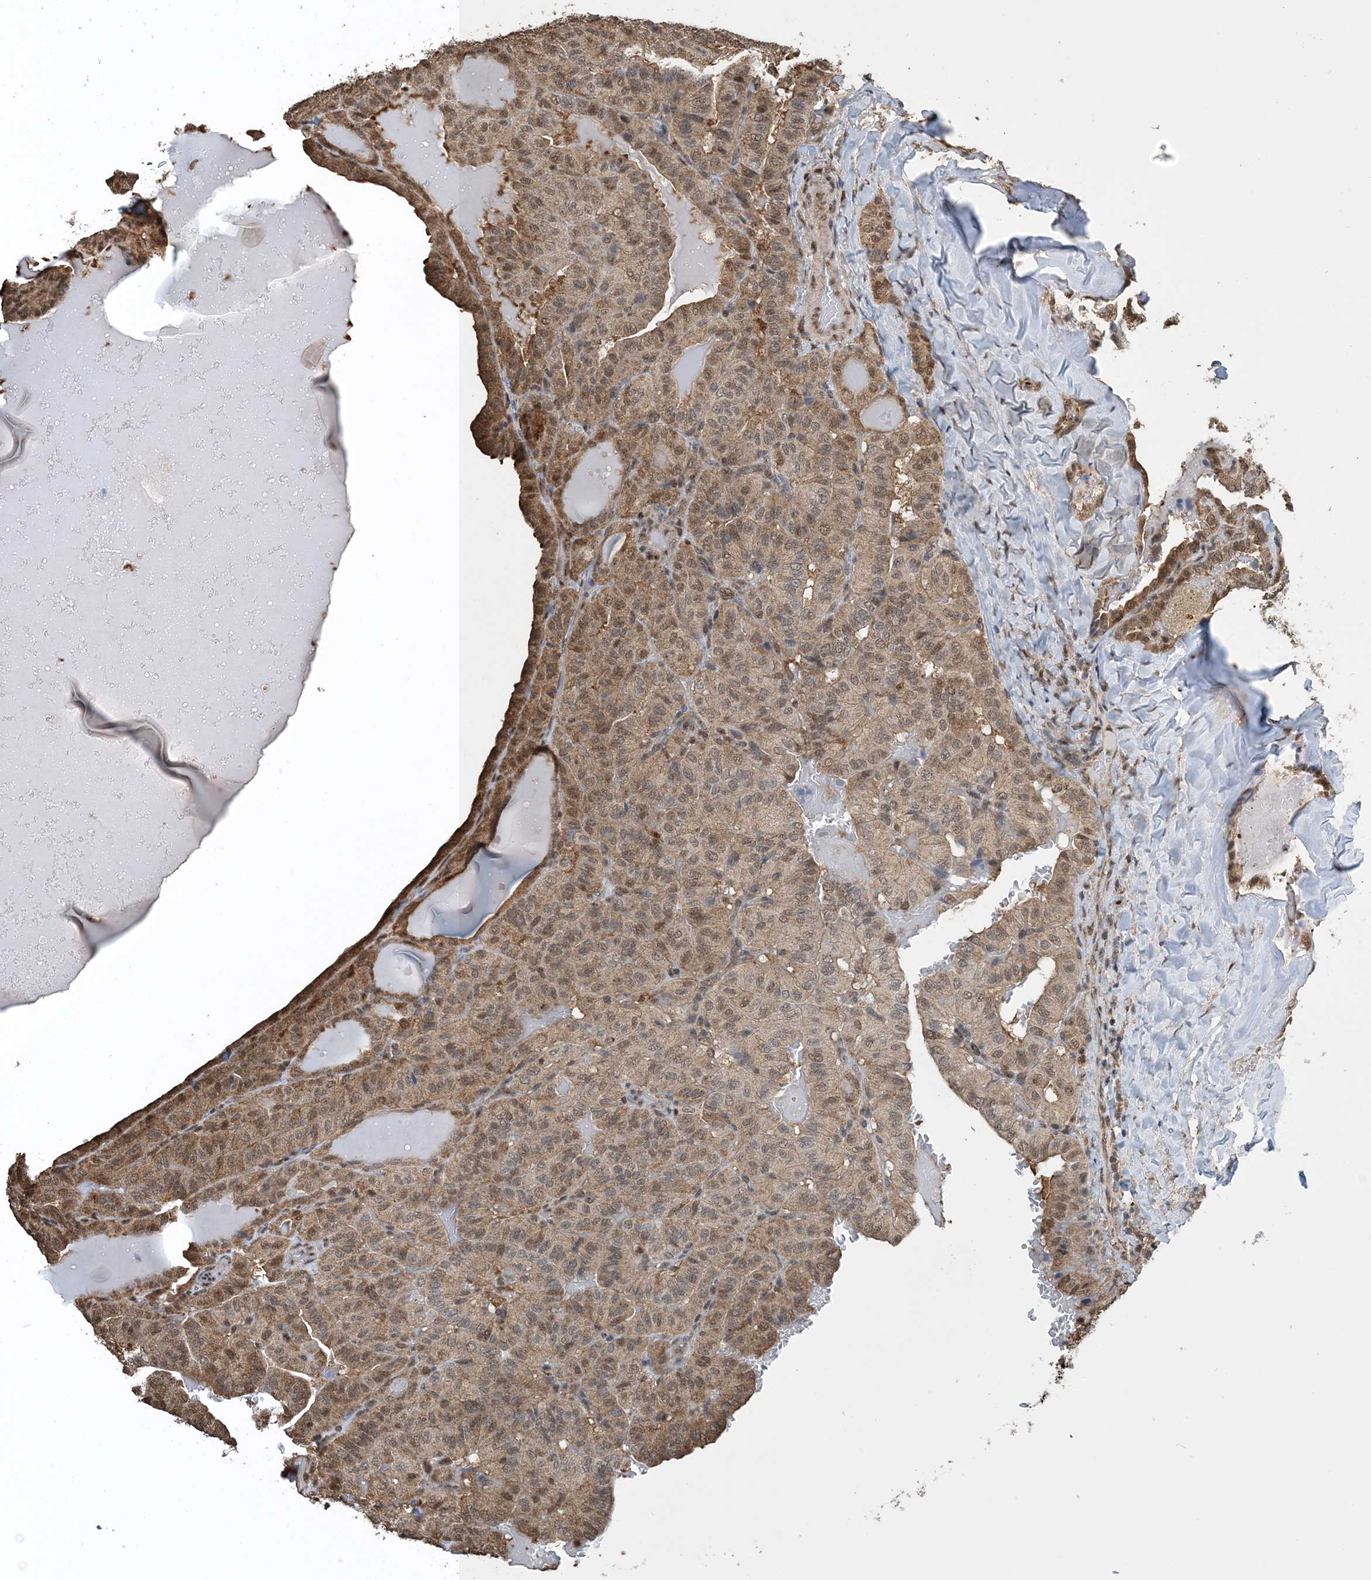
{"staining": {"intensity": "moderate", "quantity": ">75%", "location": "cytoplasmic/membranous,nuclear"}, "tissue": "thyroid cancer", "cell_type": "Tumor cells", "image_type": "cancer", "snomed": [{"axis": "morphology", "description": "Papillary adenocarcinoma, NOS"}, {"axis": "topography", "description": "Thyroid gland"}], "caption": "Moderate cytoplasmic/membranous and nuclear protein staining is appreciated in approximately >75% of tumor cells in papillary adenocarcinoma (thyroid).", "gene": "HSPA1A", "patient": {"sex": "male", "age": 77}}